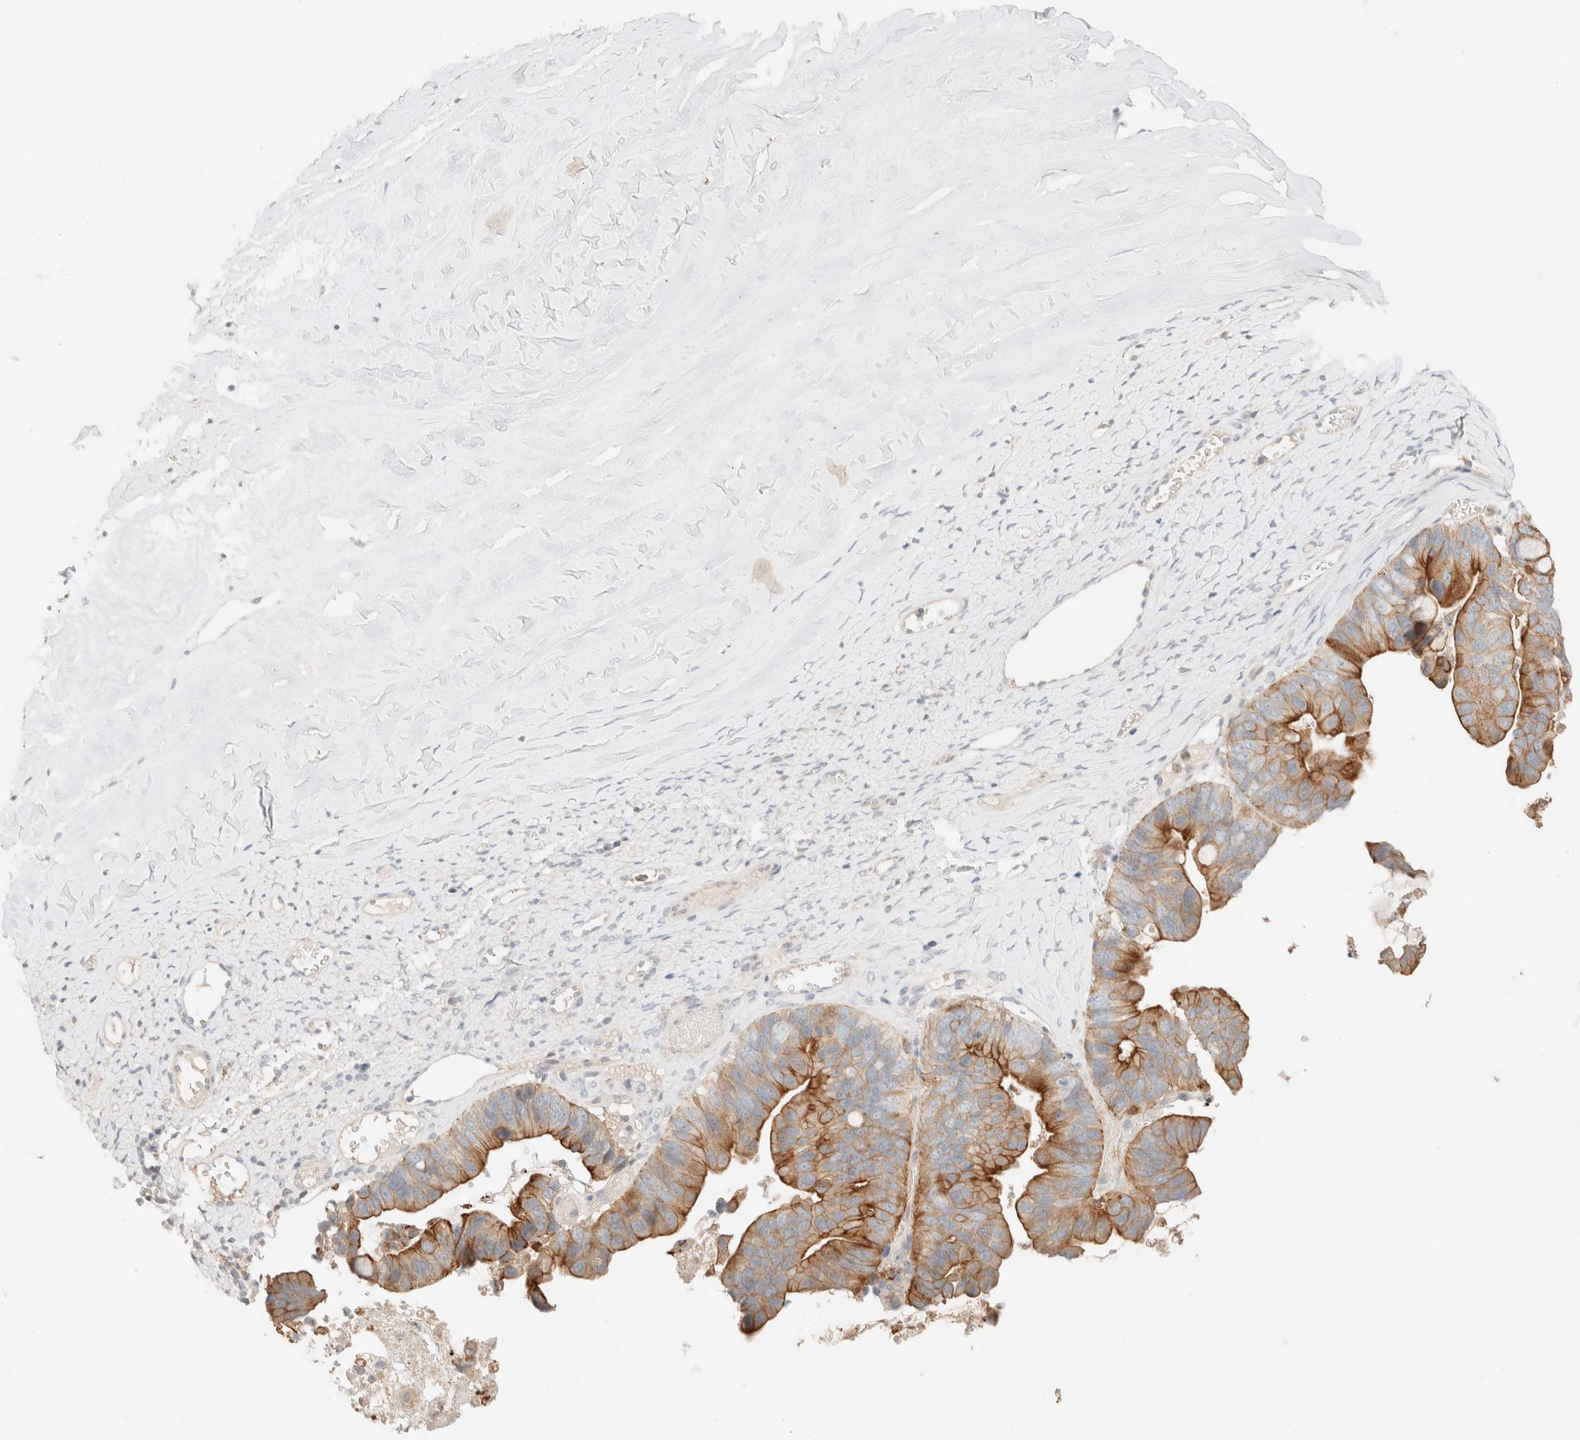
{"staining": {"intensity": "moderate", "quantity": ">75%", "location": "cytoplasmic/membranous"}, "tissue": "ovarian cancer", "cell_type": "Tumor cells", "image_type": "cancer", "snomed": [{"axis": "morphology", "description": "Cystadenocarcinoma, mucinous, NOS"}, {"axis": "topography", "description": "Ovary"}], "caption": "Immunohistochemical staining of human ovarian mucinous cystadenocarcinoma reveals medium levels of moderate cytoplasmic/membranous protein staining in approximately >75% of tumor cells.", "gene": "SGSM2", "patient": {"sex": "female", "age": 61}}